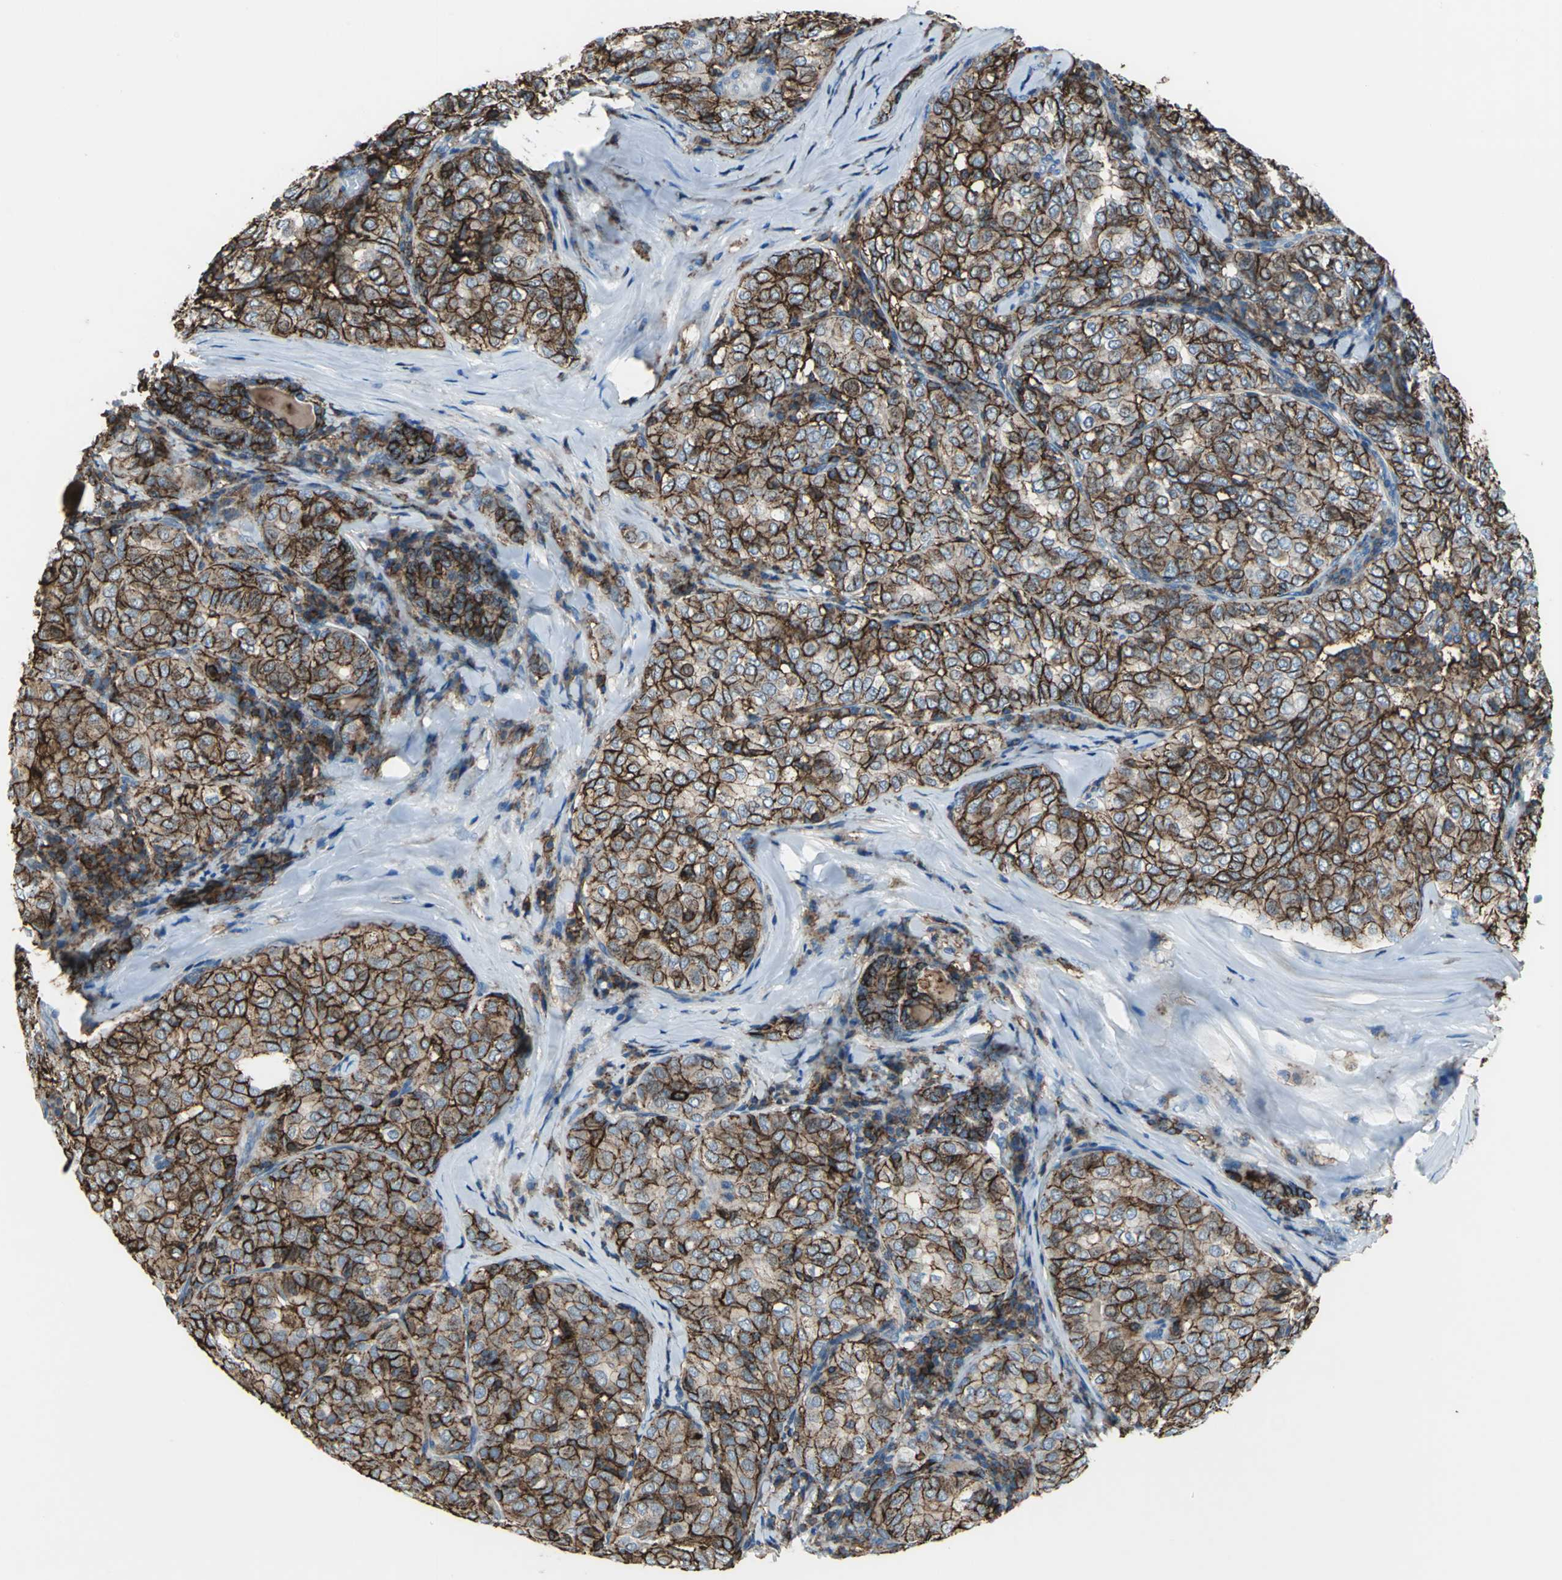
{"staining": {"intensity": "strong", "quantity": ">75%", "location": "cytoplasmic/membranous"}, "tissue": "thyroid cancer", "cell_type": "Tumor cells", "image_type": "cancer", "snomed": [{"axis": "morphology", "description": "Papillary adenocarcinoma, NOS"}, {"axis": "topography", "description": "Thyroid gland"}], "caption": "Papillary adenocarcinoma (thyroid) tissue demonstrates strong cytoplasmic/membranous positivity in about >75% of tumor cells (Stains: DAB (3,3'-diaminobenzidine) in brown, nuclei in blue, Microscopy: brightfield microscopy at high magnification).", "gene": "CD44", "patient": {"sex": "female", "age": 30}}